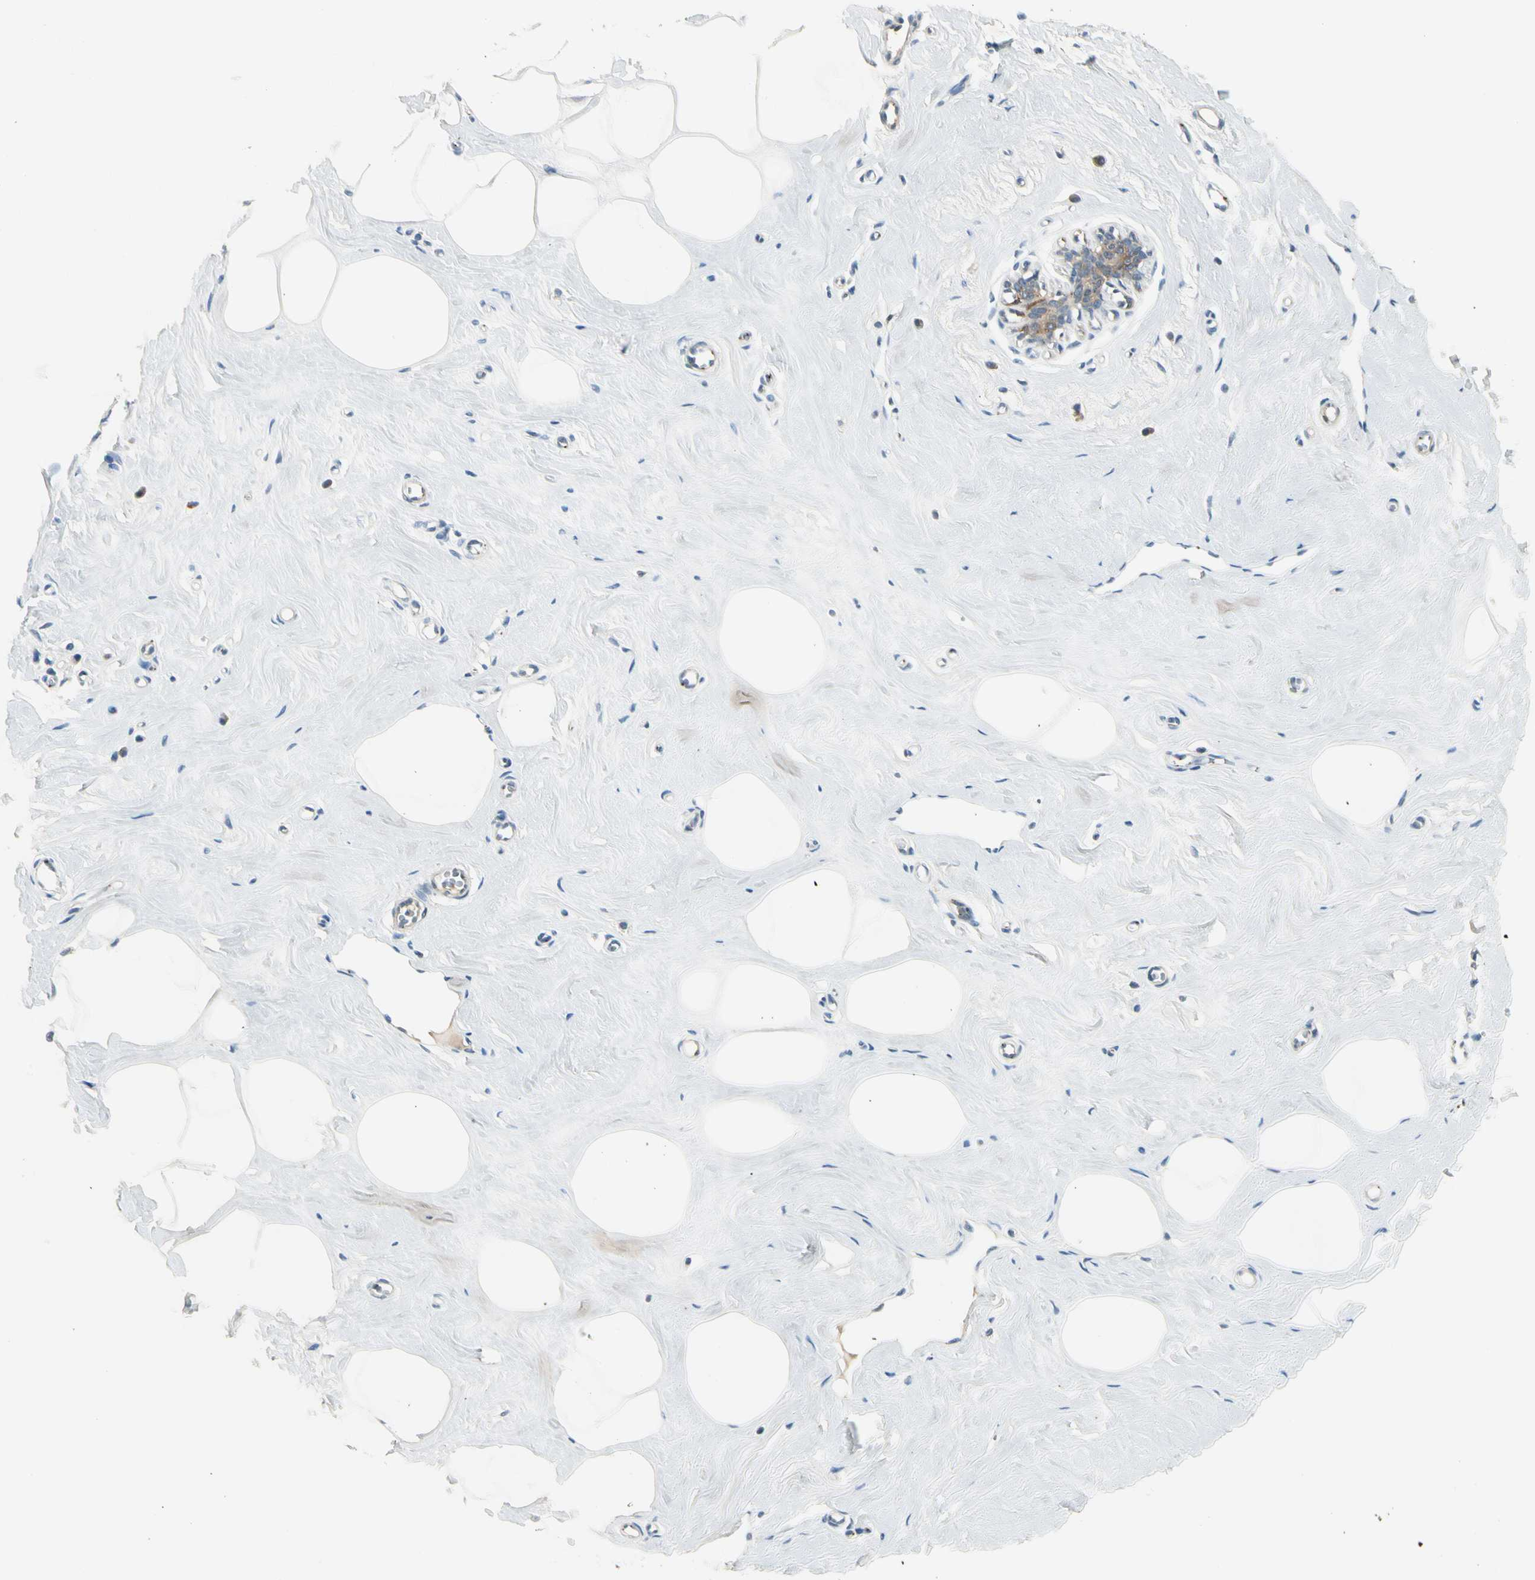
{"staining": {"intensity": "negative", "quantity": "none", "location": "none"}, "tissue": "breast", "cell_type": "Adipocytes", "image_type": "normal", "snomed": [{"axis": "morphology", "description": "Normal tissue, NOS"}, {"axis": "topography", "description": "Breast"}], "caption": "A high-resolution image shows immunohistochemistry staining of benign breast, which displays no significant staining in adipocytes. (IHC, brightfield microscopy, high magnification).", "gene": "MANSC1", "patient": {"sex": "female", "age": 45}}